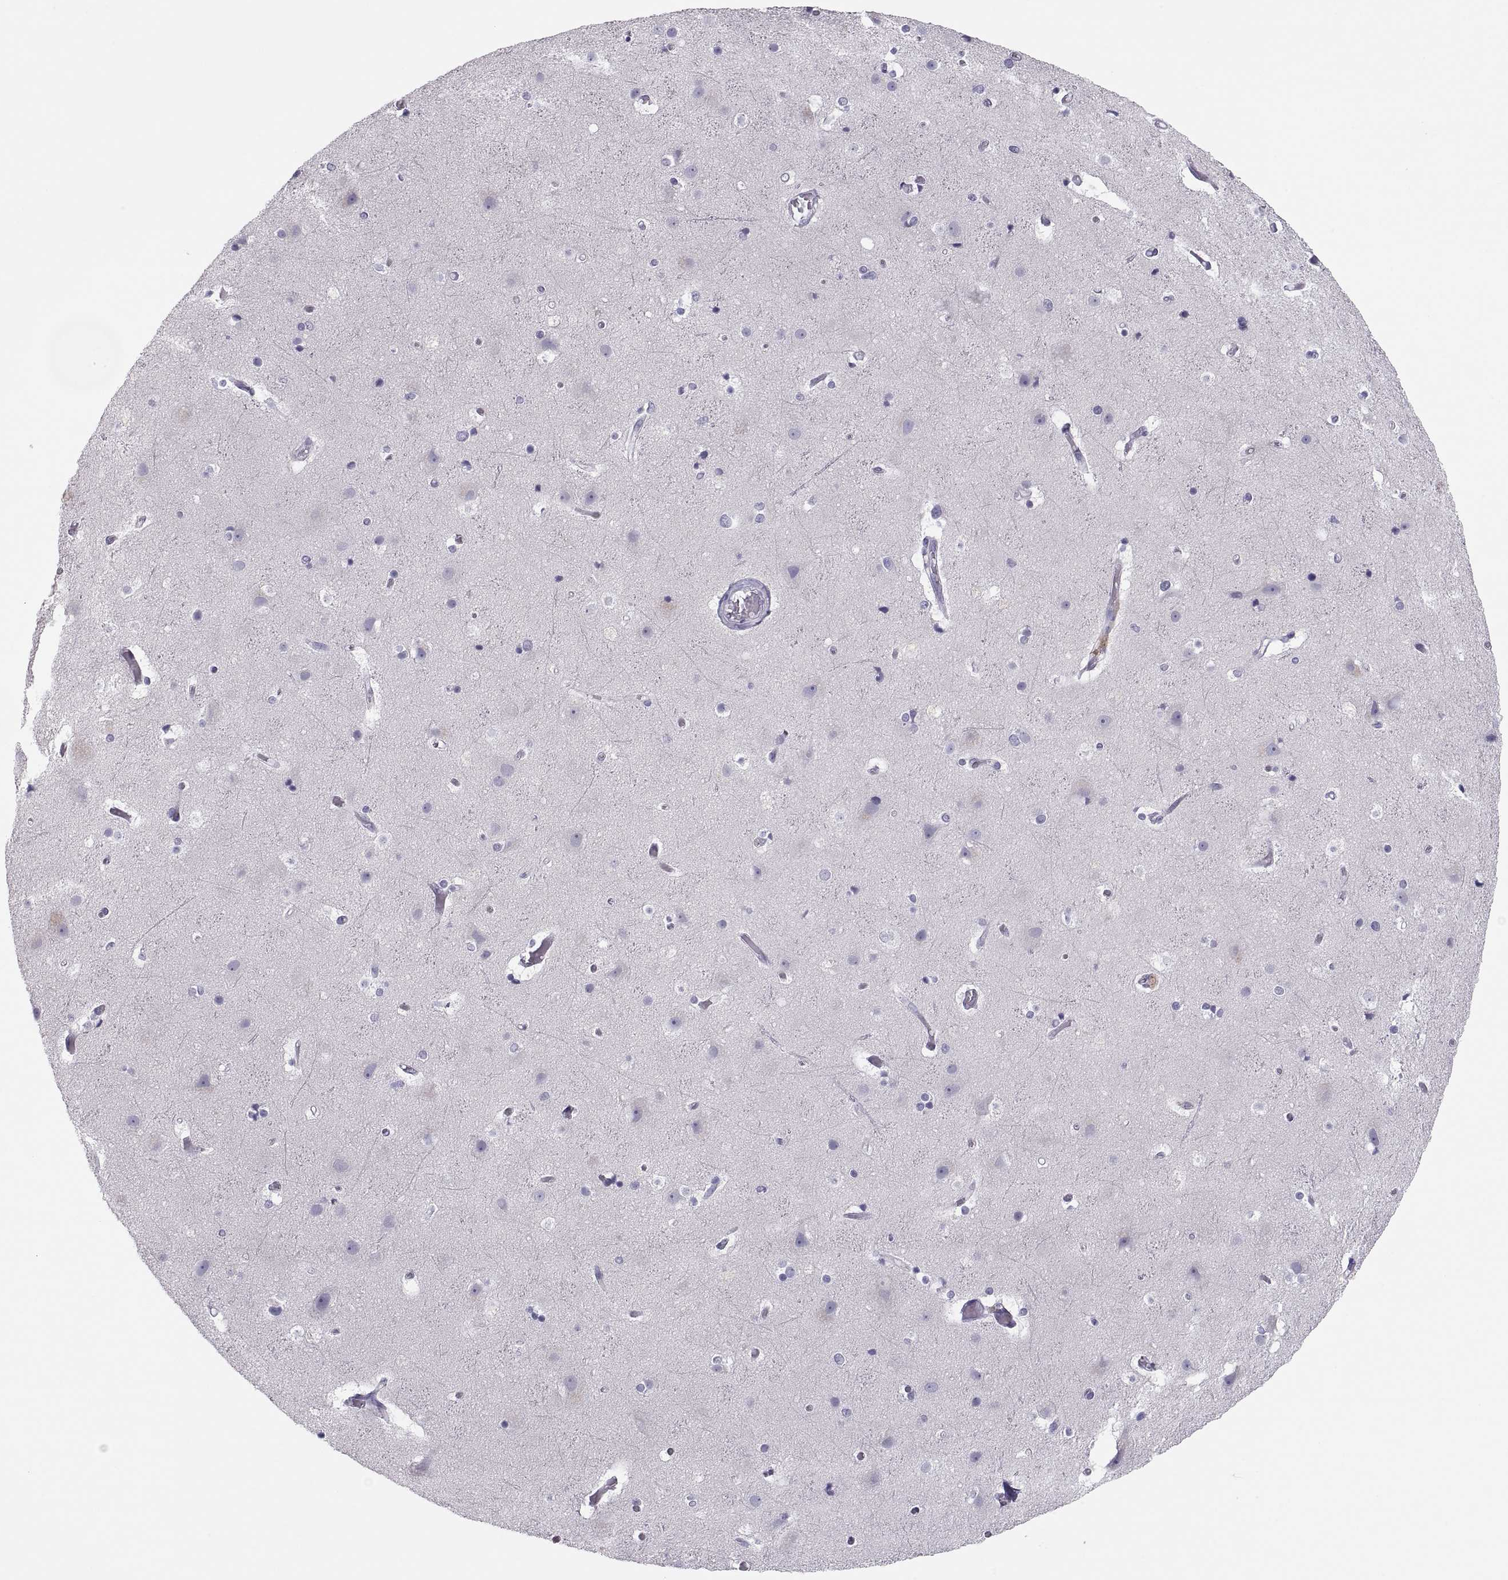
{"staining": {"intensity": "negative", "quantity": "none", "location": "none"}, "tissue": "cerebral cortex", "cell_type": "Endothelial cells", "image_type": "normal", "snomed": [{"axis": "morphology", "description": "Normal tissue, NOS"}, {"axis": "topography", "description": "Cerebral cortex"}], "caption": "IHC micrograph of normal human cerebral cortex stained for a protein (brown), which shows no expression in endothelial cells. (Stains: DAB (3,3'-diaminobenzidine) IHC with hematoxylin counter stain, Microscopy: brightfield microscopy at high magnification).", "gene": "MAGEB2", "patient": {"sex": "female", "age": 52}}